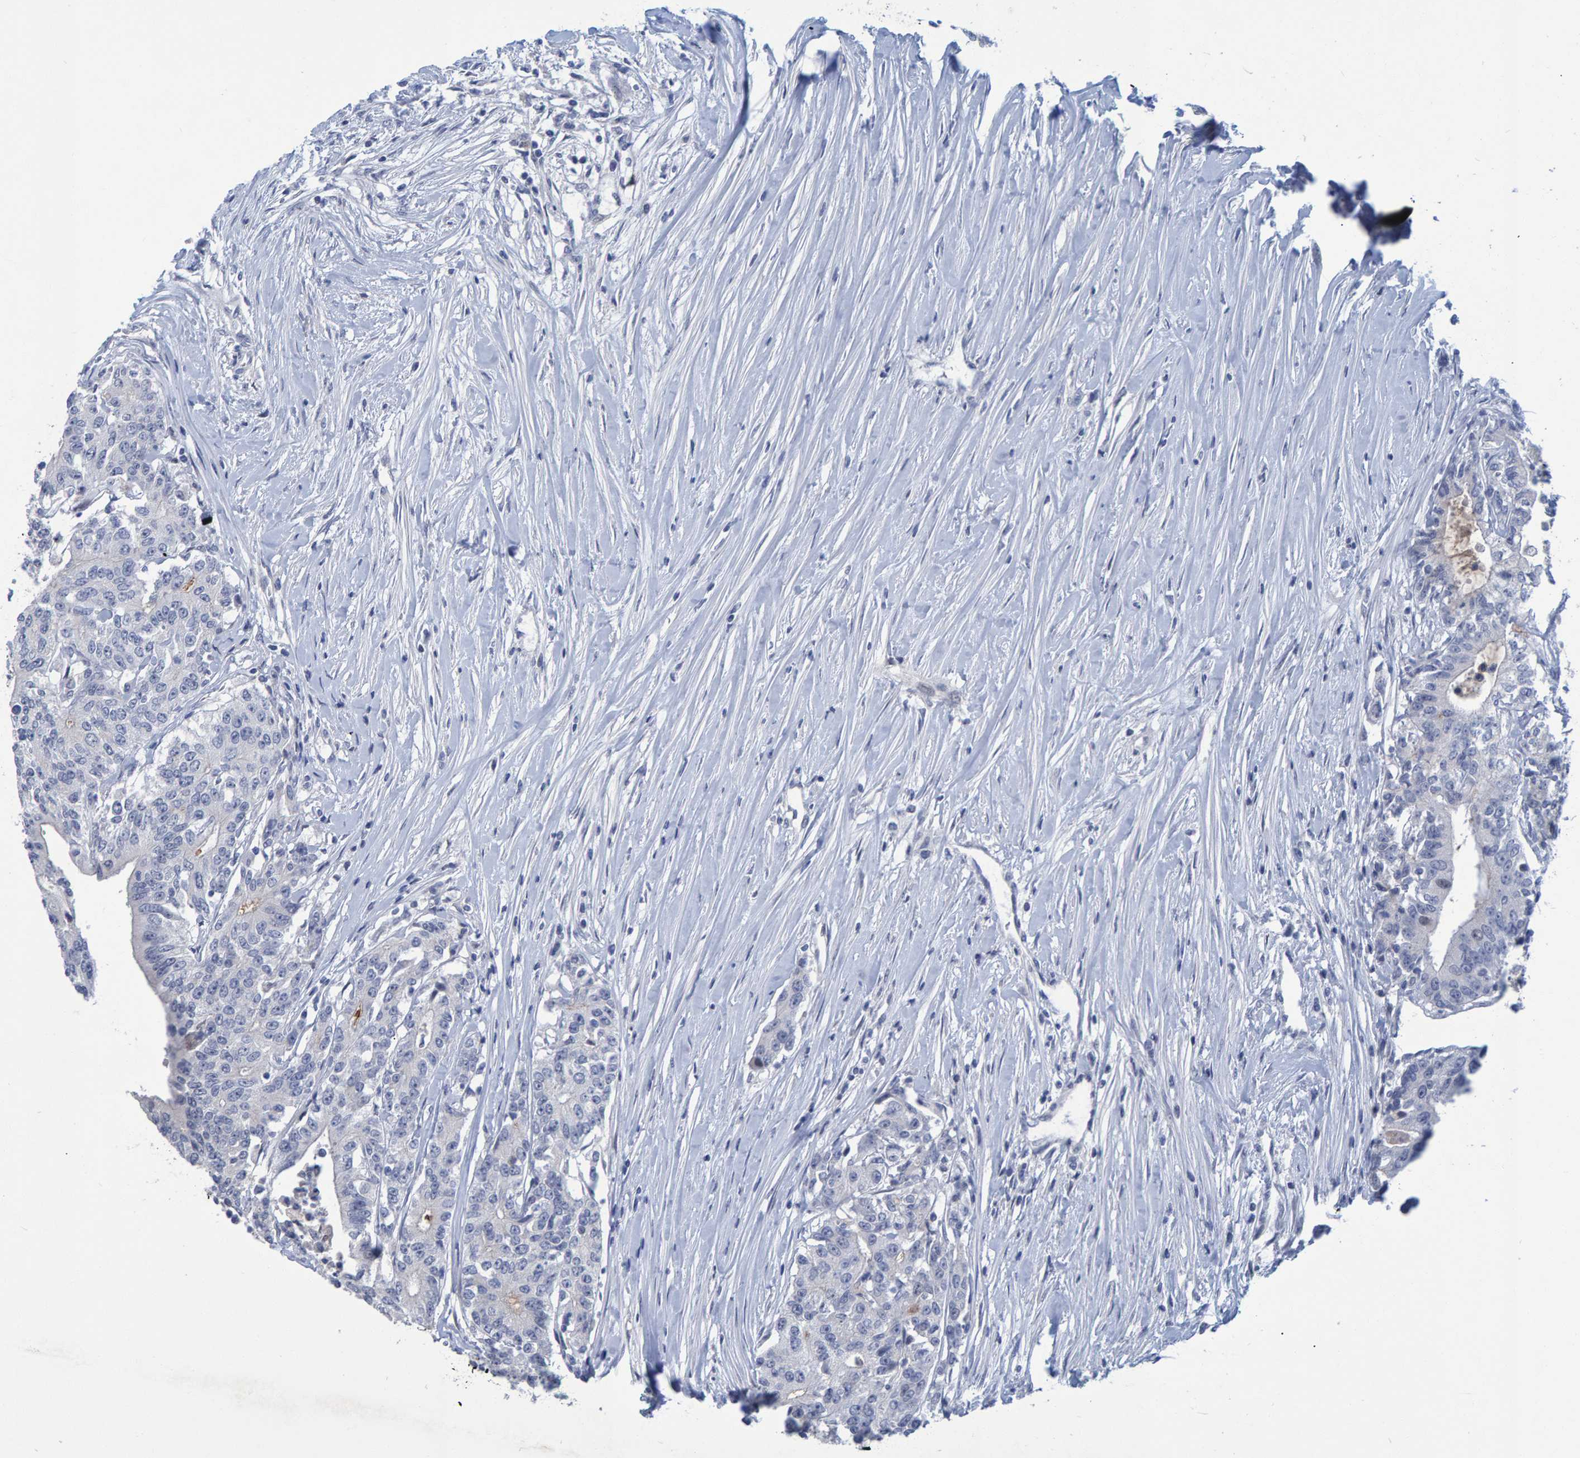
{"staining": {"intensity": "negative", "quantity": "none", "location": "none"}, "tissue": "colorectal cancer", "cell_type": "Tumor cells", "image_type": "cancer", "snomed": [{"axis": "morphology", "description": "Adenocarcinoma, NOS"}, {"axis": "topography", "description": "Colon"}], "caption": "Colorectal cancer (adenocarcinoma) was stained to show a protein in brown. There is no significant expression in tumor cells.", "gene": "PROCA1", "patient": {"sex": "female", "age": 77}}